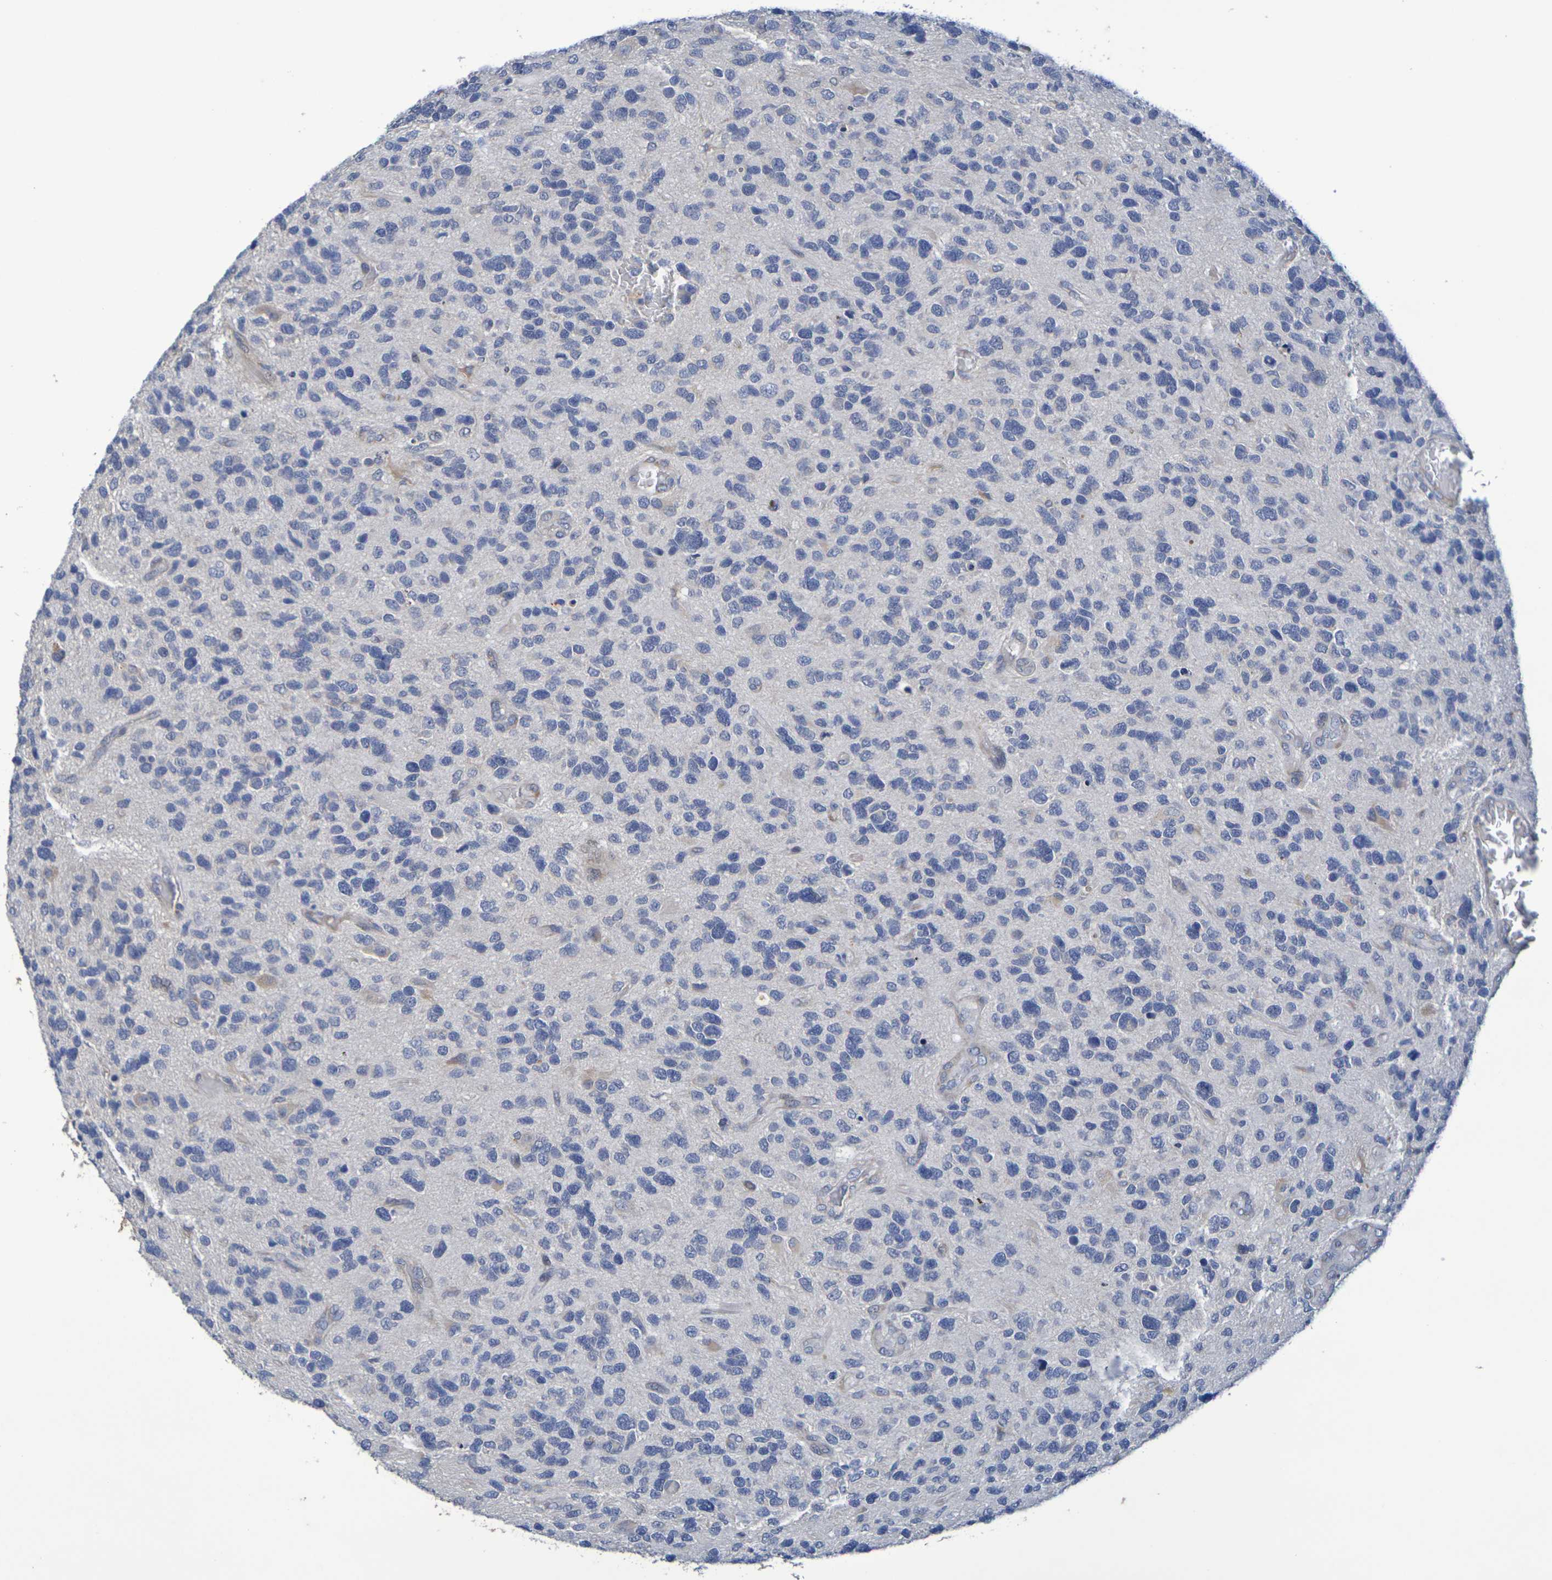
{"staining": {"intensity": "weak", "quantity": "<25%", "location": "cytoplasmic/membranous"}, "tissue": "glioma", "cell_type": "Tumor cells", "image_type": "cancer", "snomed": [{"axis": "morphology", "description": "Glioma, malignant, High grade"}, {"axis": "topography", "description": "Brain"}], "caption": "This is an IHC photomicrograph of glioma. There is no staining in tumor cells.", "gene": "SDC4", "patient": {"sex": "female", "age": 58}}